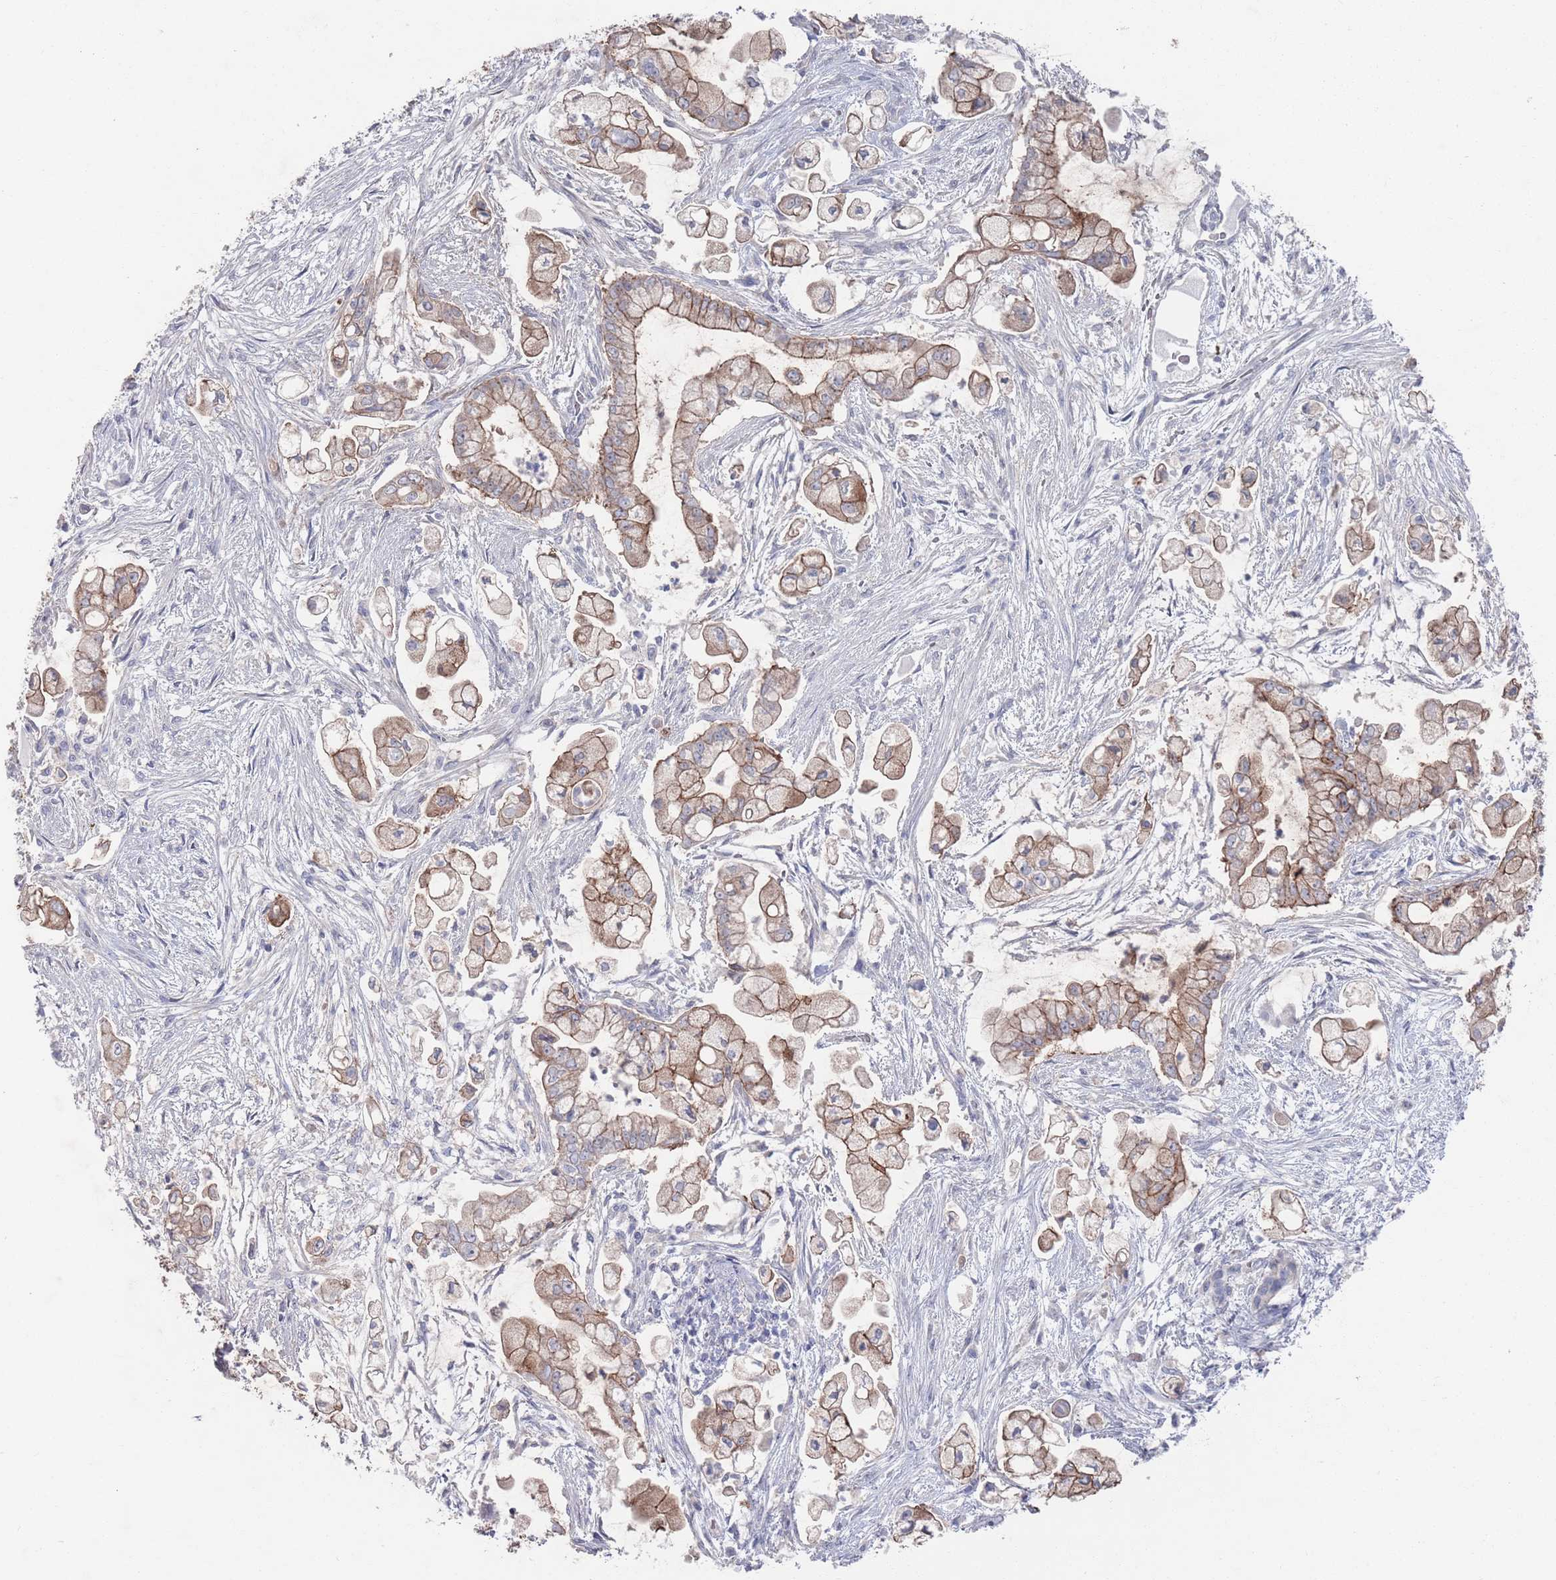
{"staining": {"intensity": "moderate", "quantity": ">75%", "location": "cytoplasmic/membranous"}, "tissue": "pancreatic cancer", "cell_type": "Tumor cells", "image_type": "cancer", "snomed": [{"axis": "morphology", "description": "Adenocarcinoma, NOS"}, {"axis": "topography", "description": "Pancreas"}], "caption": "Moderate cytoplasmic/membranous protein expression is seen in about >75% of tumor cells in pancreatic cancer (adenocarcinoma).", "gene": "PROM2", "patient": {"sex": "female", "age": 69}}